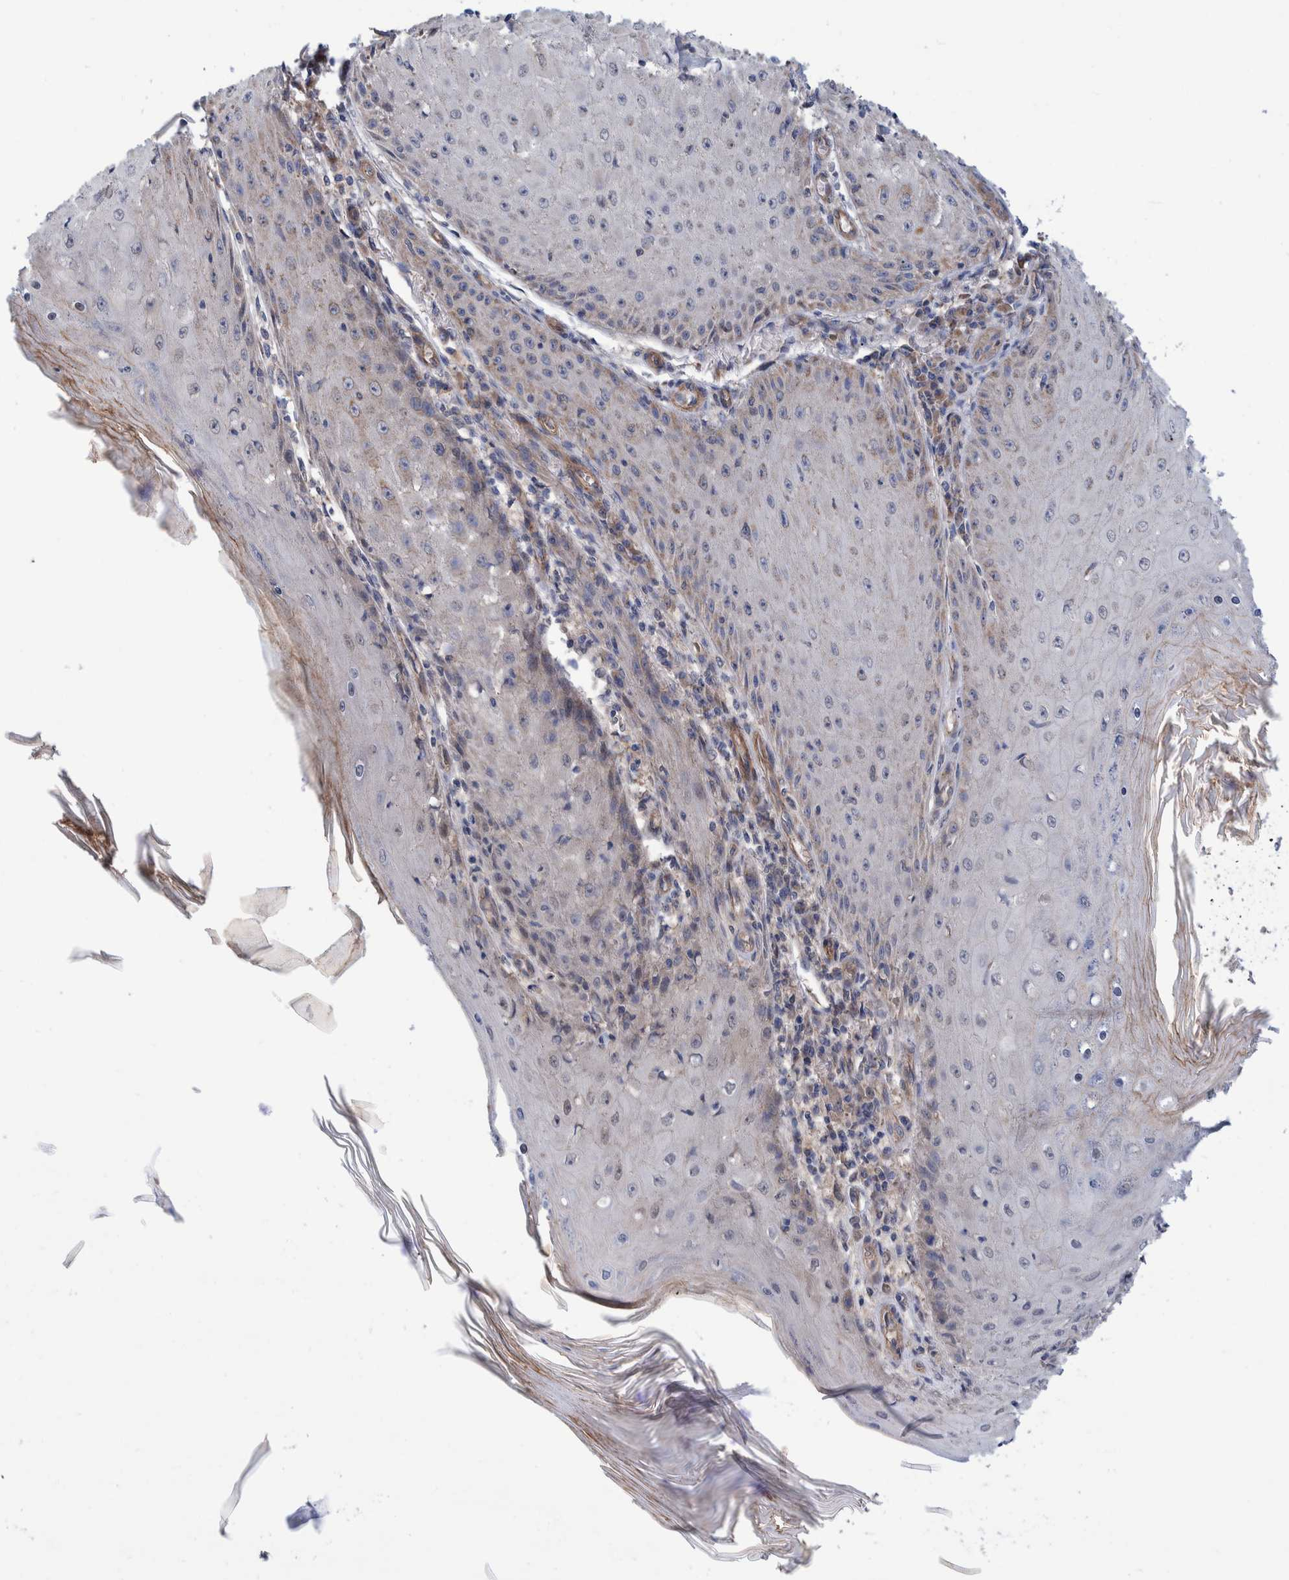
{"staining": {"intensity": "negative", "quantity": "none", "location": "none"}, "tissue": "skin cancer", "cell_type": "Tumor cells", "image_type": "cancer", "snomed": [{"axis": "morphology", "description": "Squamous cell carcinoma, NOS"}, {"axis": "topography", "description": "Skin"}], "caption": "The histopathology image demonstrates no significant positivity in tumor cells of squamous cell carcinoma (skin). (DAB IHC, high magnification).", "gene": "SLC25A10", "patient": {"sex": "female", "age": 73}}